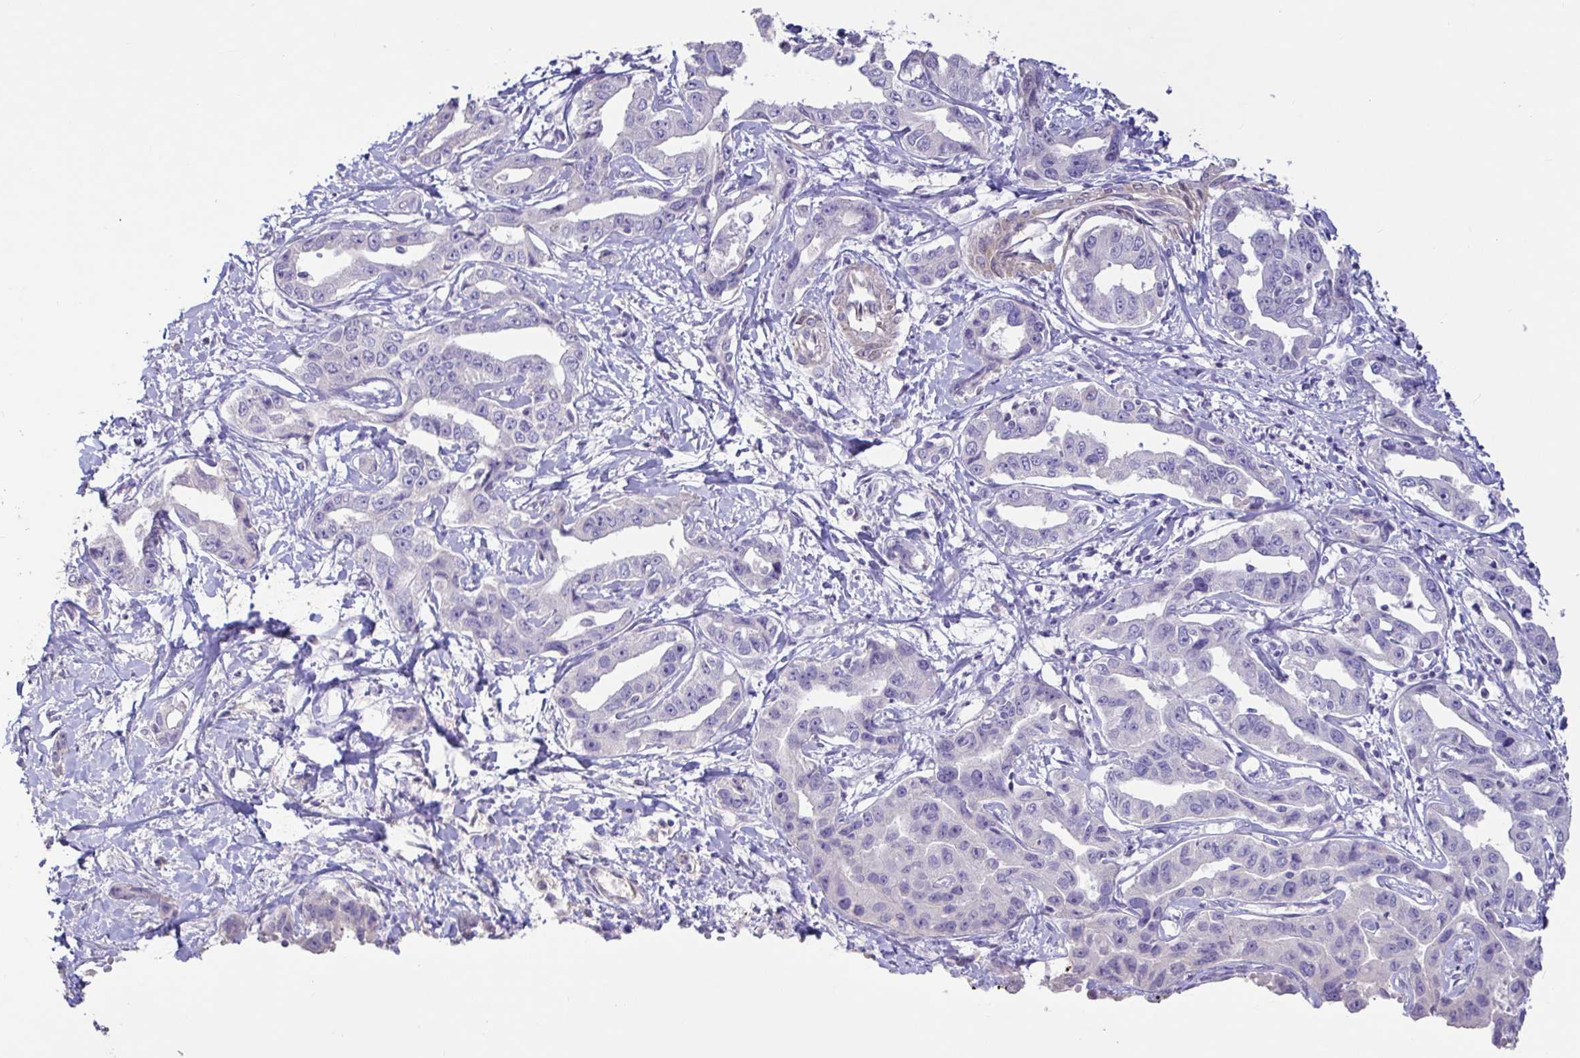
{"staining": {"intensity": "negative", "quantity": "none", "location": "none"}, "tissue": "liver cancer", "cell_type": "Tumor cells", "image_type": "cancer", "snomed": [{"axis": "morphology", "description": "Cholangiocarcinoma"}, {"axis": "topography", "description": "Liver"}], "caption": "Tumor cells show no significant protein positivity in liver cancer.", "gene": "PYGM", "patient": {"sex": "male", "age": 59}}